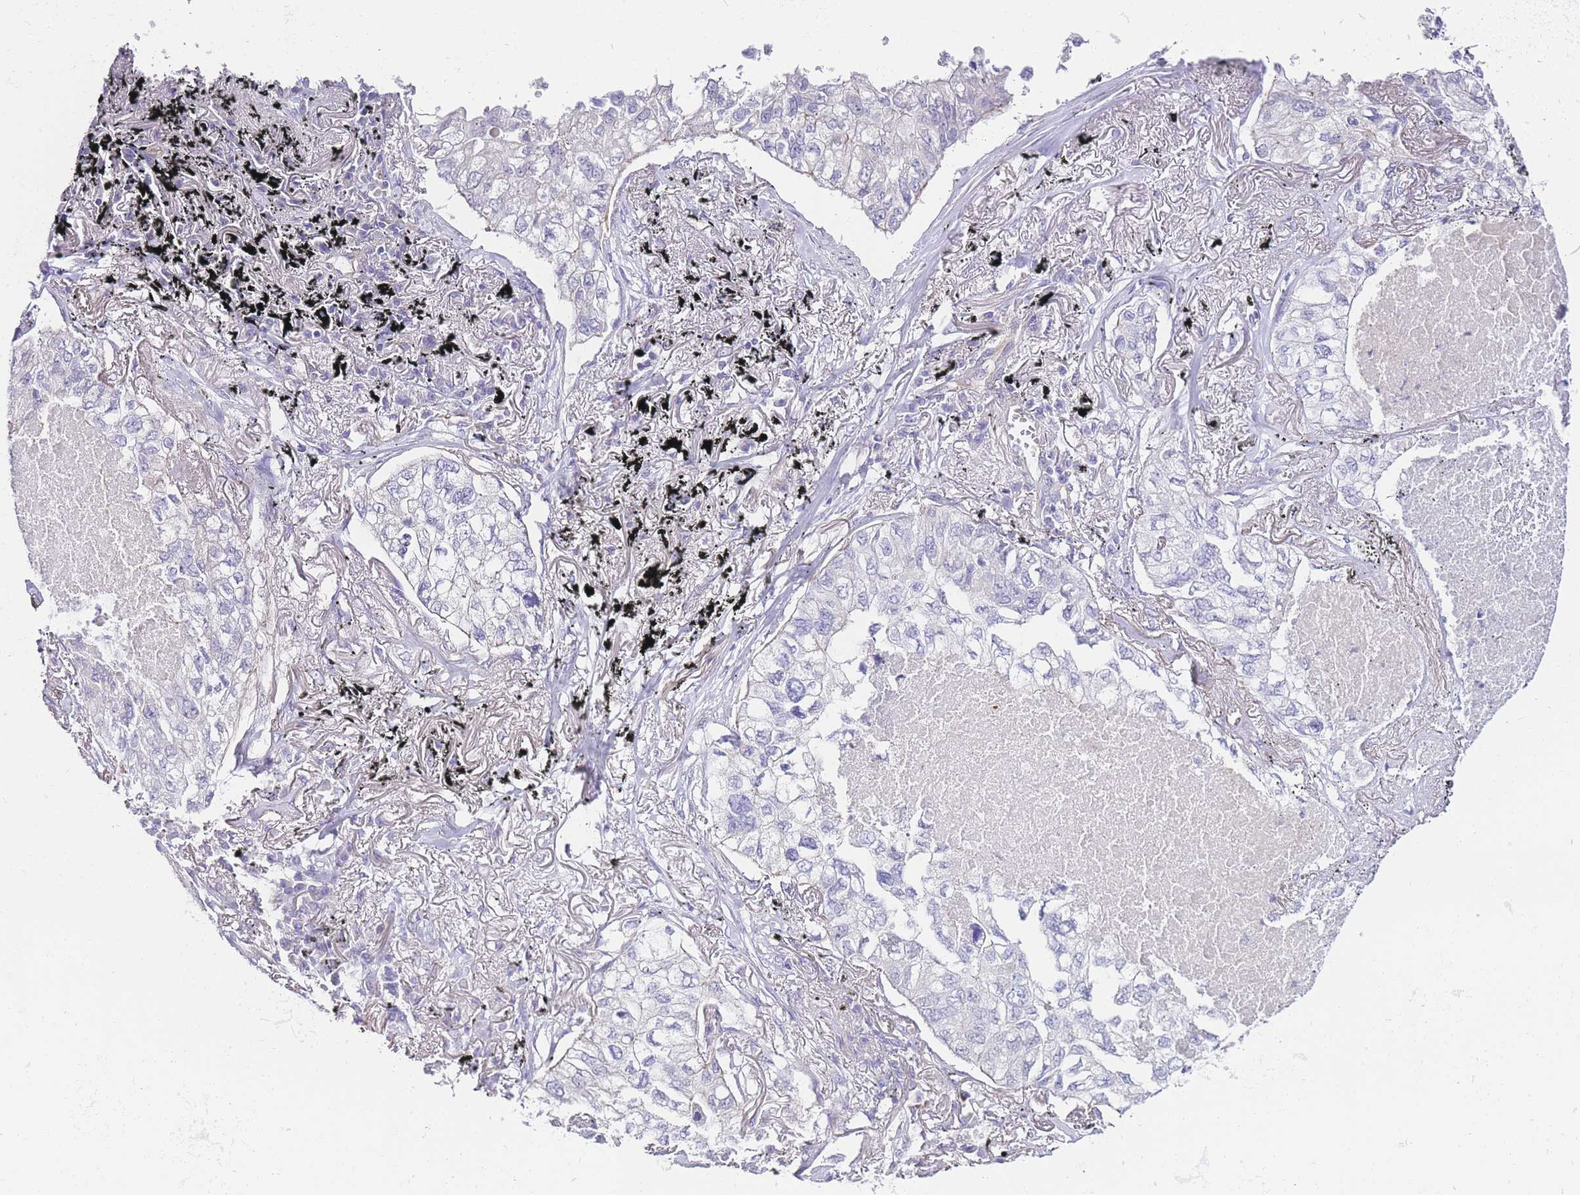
{"staining": {"intensity": "negative", "quantity": "none", "location": "none"}, "tissue": "lung cancer", "cell_type": "Tumor cells", "image_type": "cancer", "snomed": [{"axis": "morphology", "description": "Adenocarcinoma, NOS"}, {"axis": "topography", "description": "Lung"}], "caption": "This micrograph is of lung adenocarcinoma stained with IHC to label a protein in brown with the nuclei are counter-stained blue. There is no expression in tumor cells.", "gene": "PDCD7", "patient": {"sex": "male", "age": 65}}